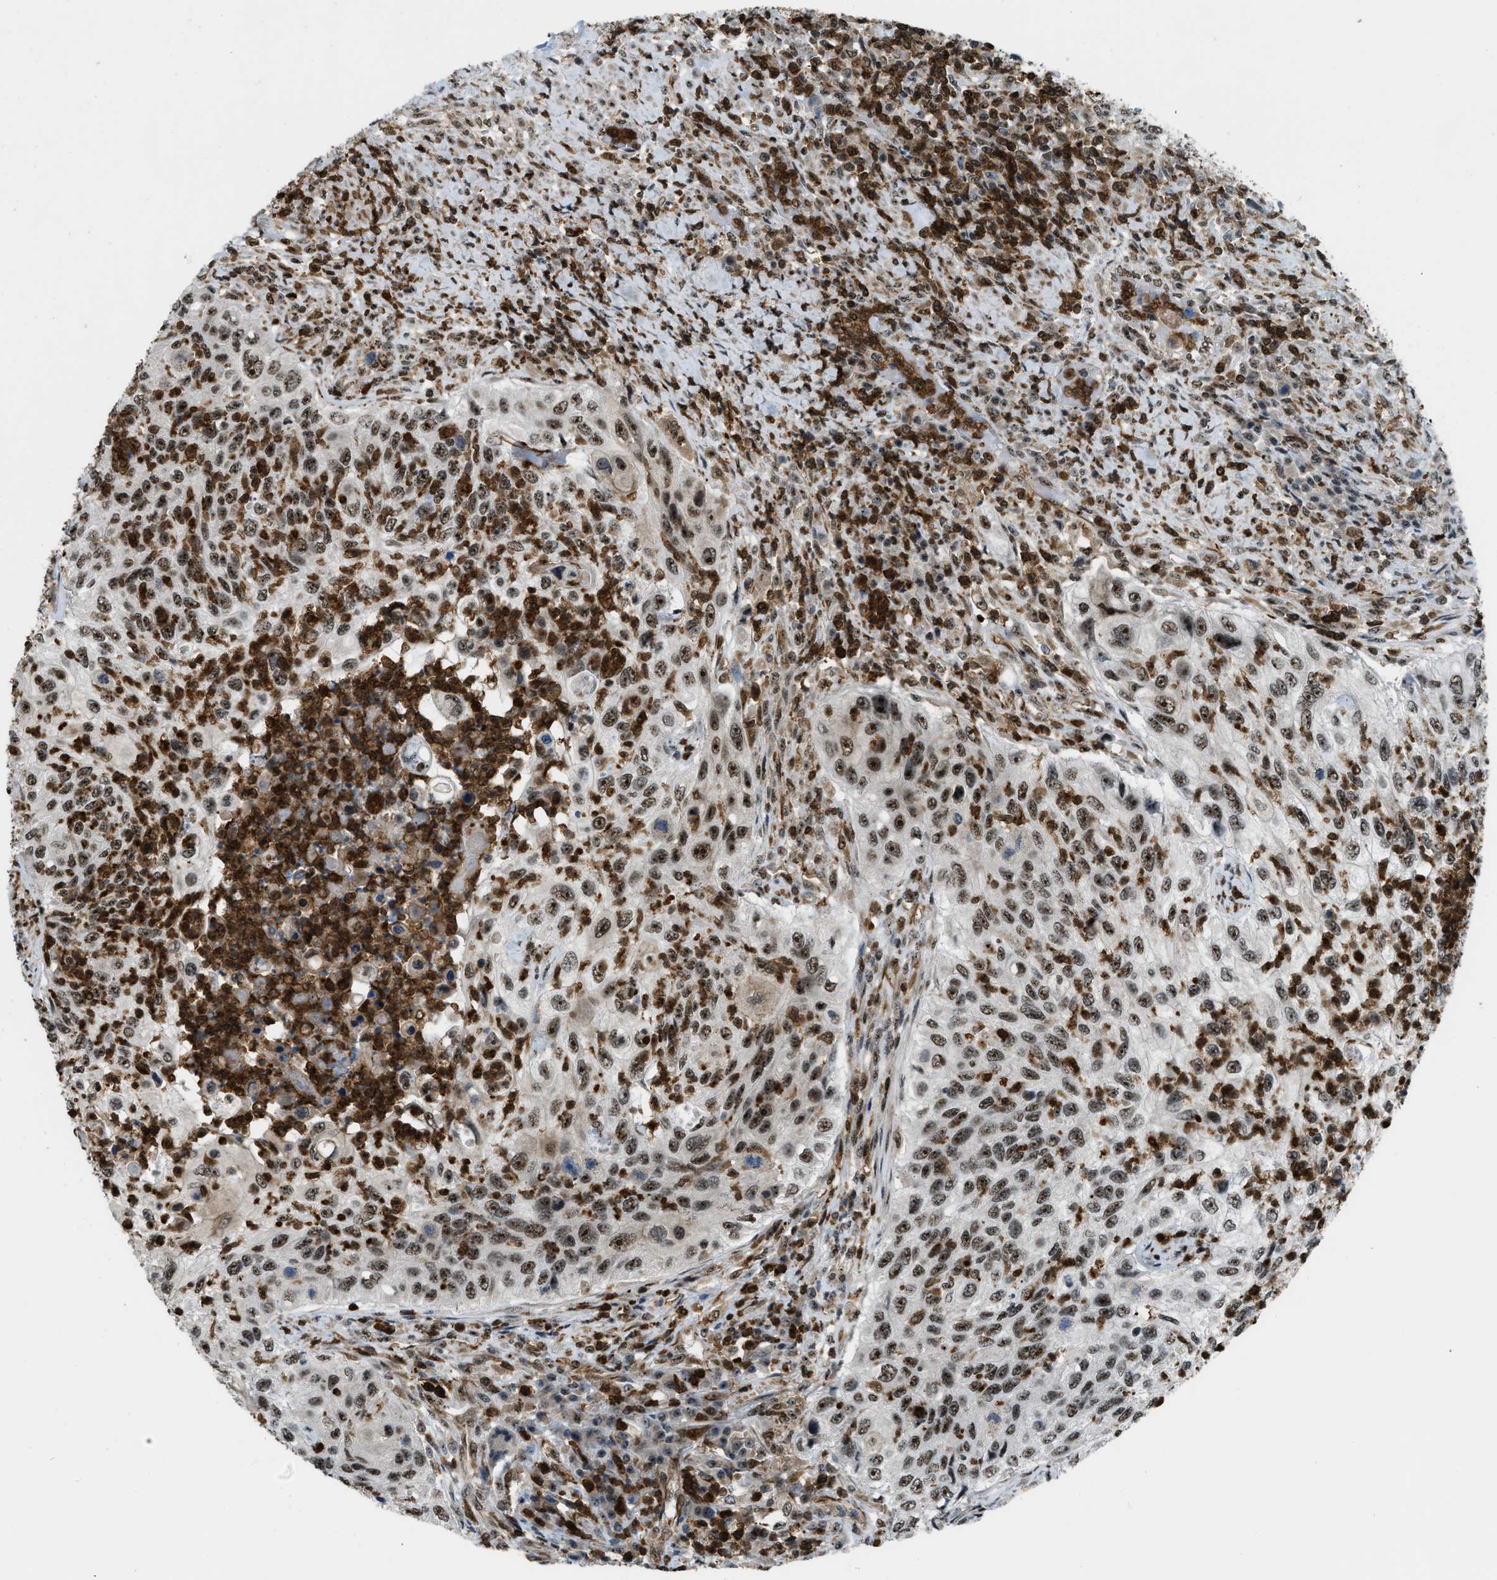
{"staining": {"intensity": "moderate", "quantity": ">75%", "location": "nuclear"}, "tissue": "urothelial cancer", "cell_type": "Tumor cells", "image_type": "cancer", "snomed": [{"axis": "morphology", "description": "Urothelial carcinoma, High grade"}, {"axis": "topography", "description": "Urinary bladder"}], "caption": "Protein expression by immunohistochemistry exhibits moderate nuclear expression in approximately >75% of tumor cells in urothelial carcinoma (high-grade).", "gene": "E2F1", "patient": {"sex": "female", "age": 60}}